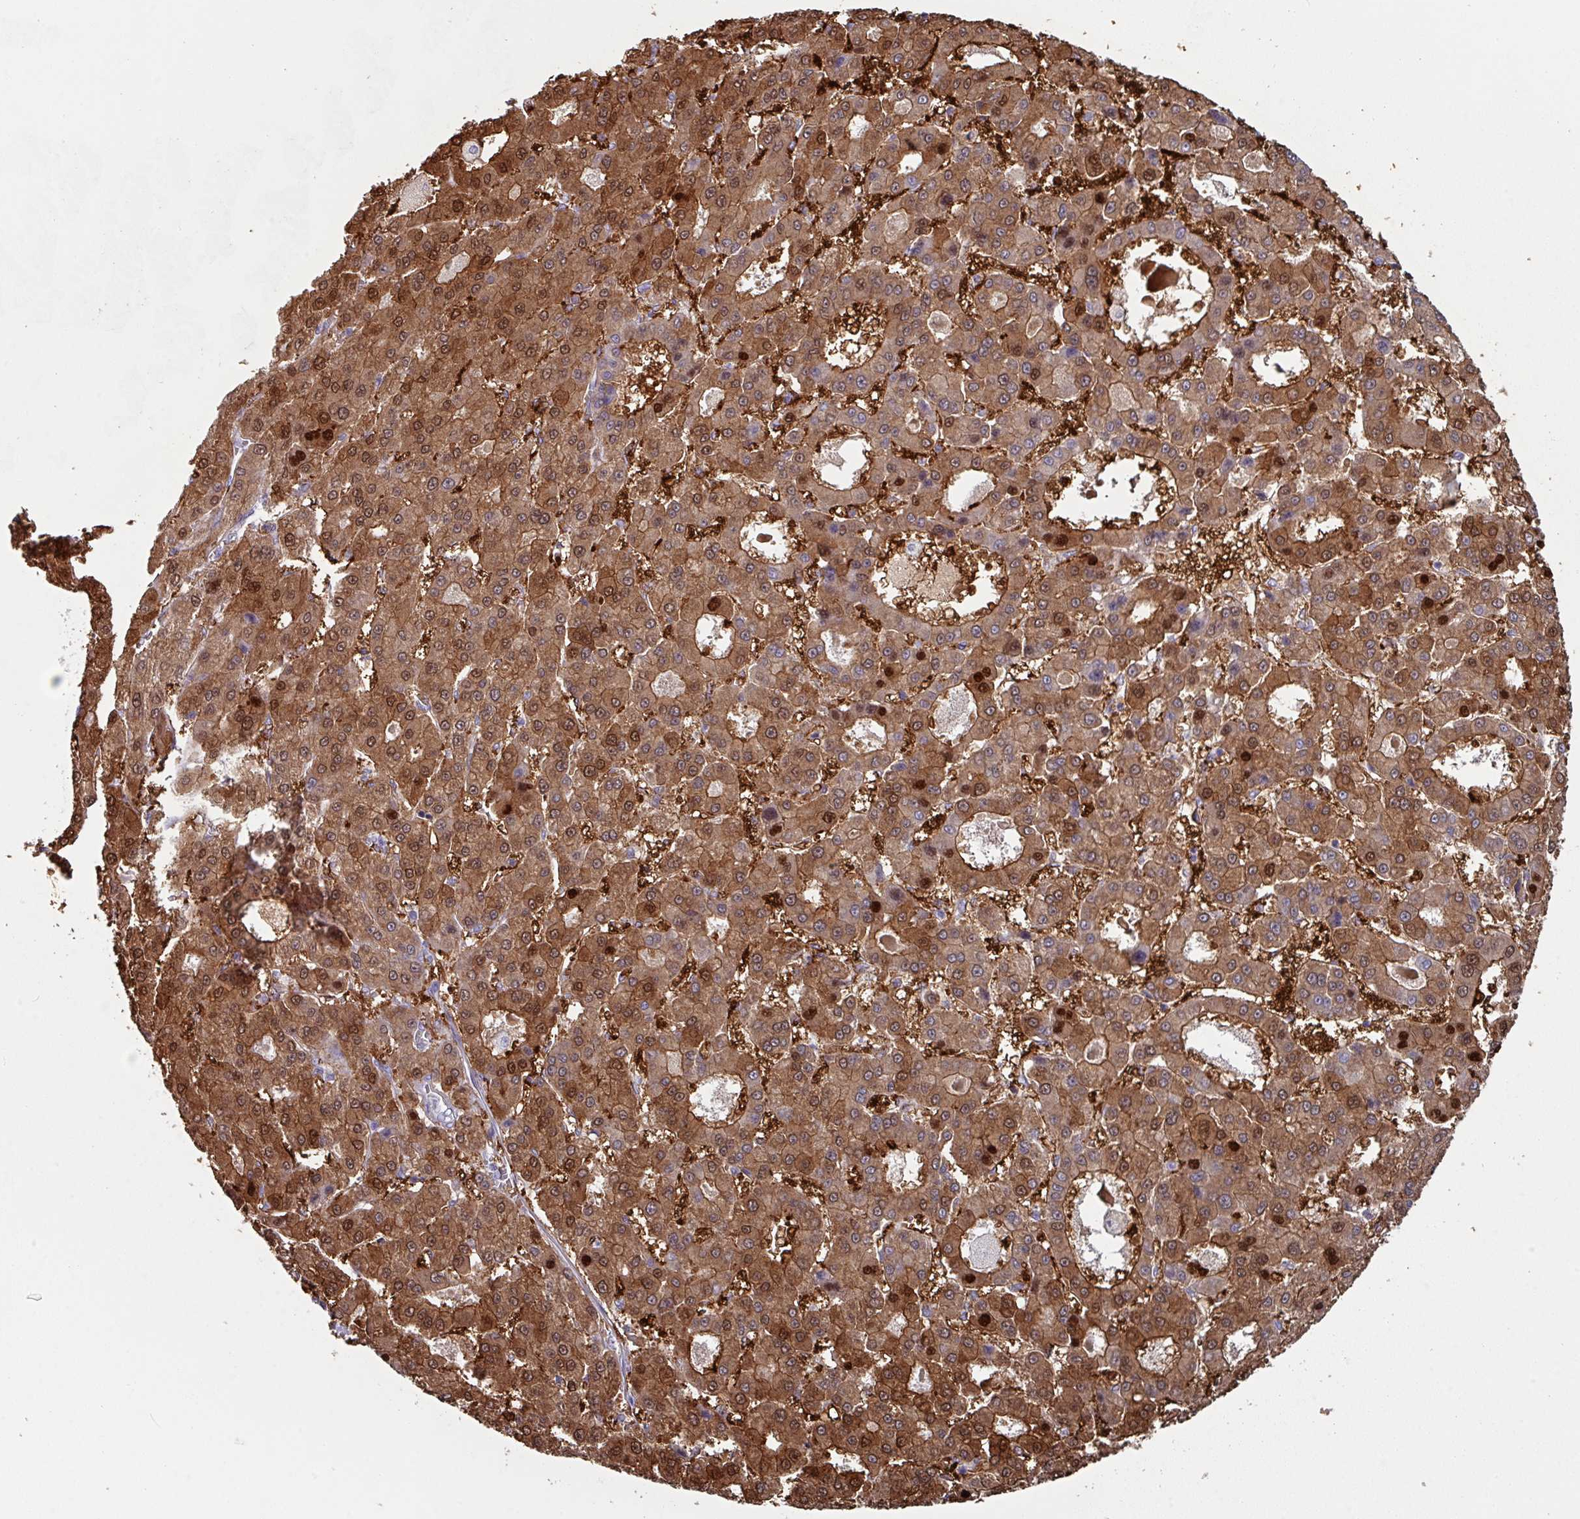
{"staining": {"intensity": "strong", "quantity": ">75%", "location": "cytoplasmic/membranous,nuclear"}, "tissue": "liver cancer", "cell_type": "Tumor cells", "image_type": "cancer", "snomed": [{"axis": "morphology", "description": "Carcinoma, Hepatocellular, NOS"}, {"axis": "topography", "description": "Liver"}], "caption": "Liver hepatocellular carcinoma was stained to show a protein in brown. There is high levels of strong cytoplasmic/membranous and nuclear expression in about >75% of tumor cells.", "gene": "DEFB115", "patient": {"sex": "male", "age": 70}}